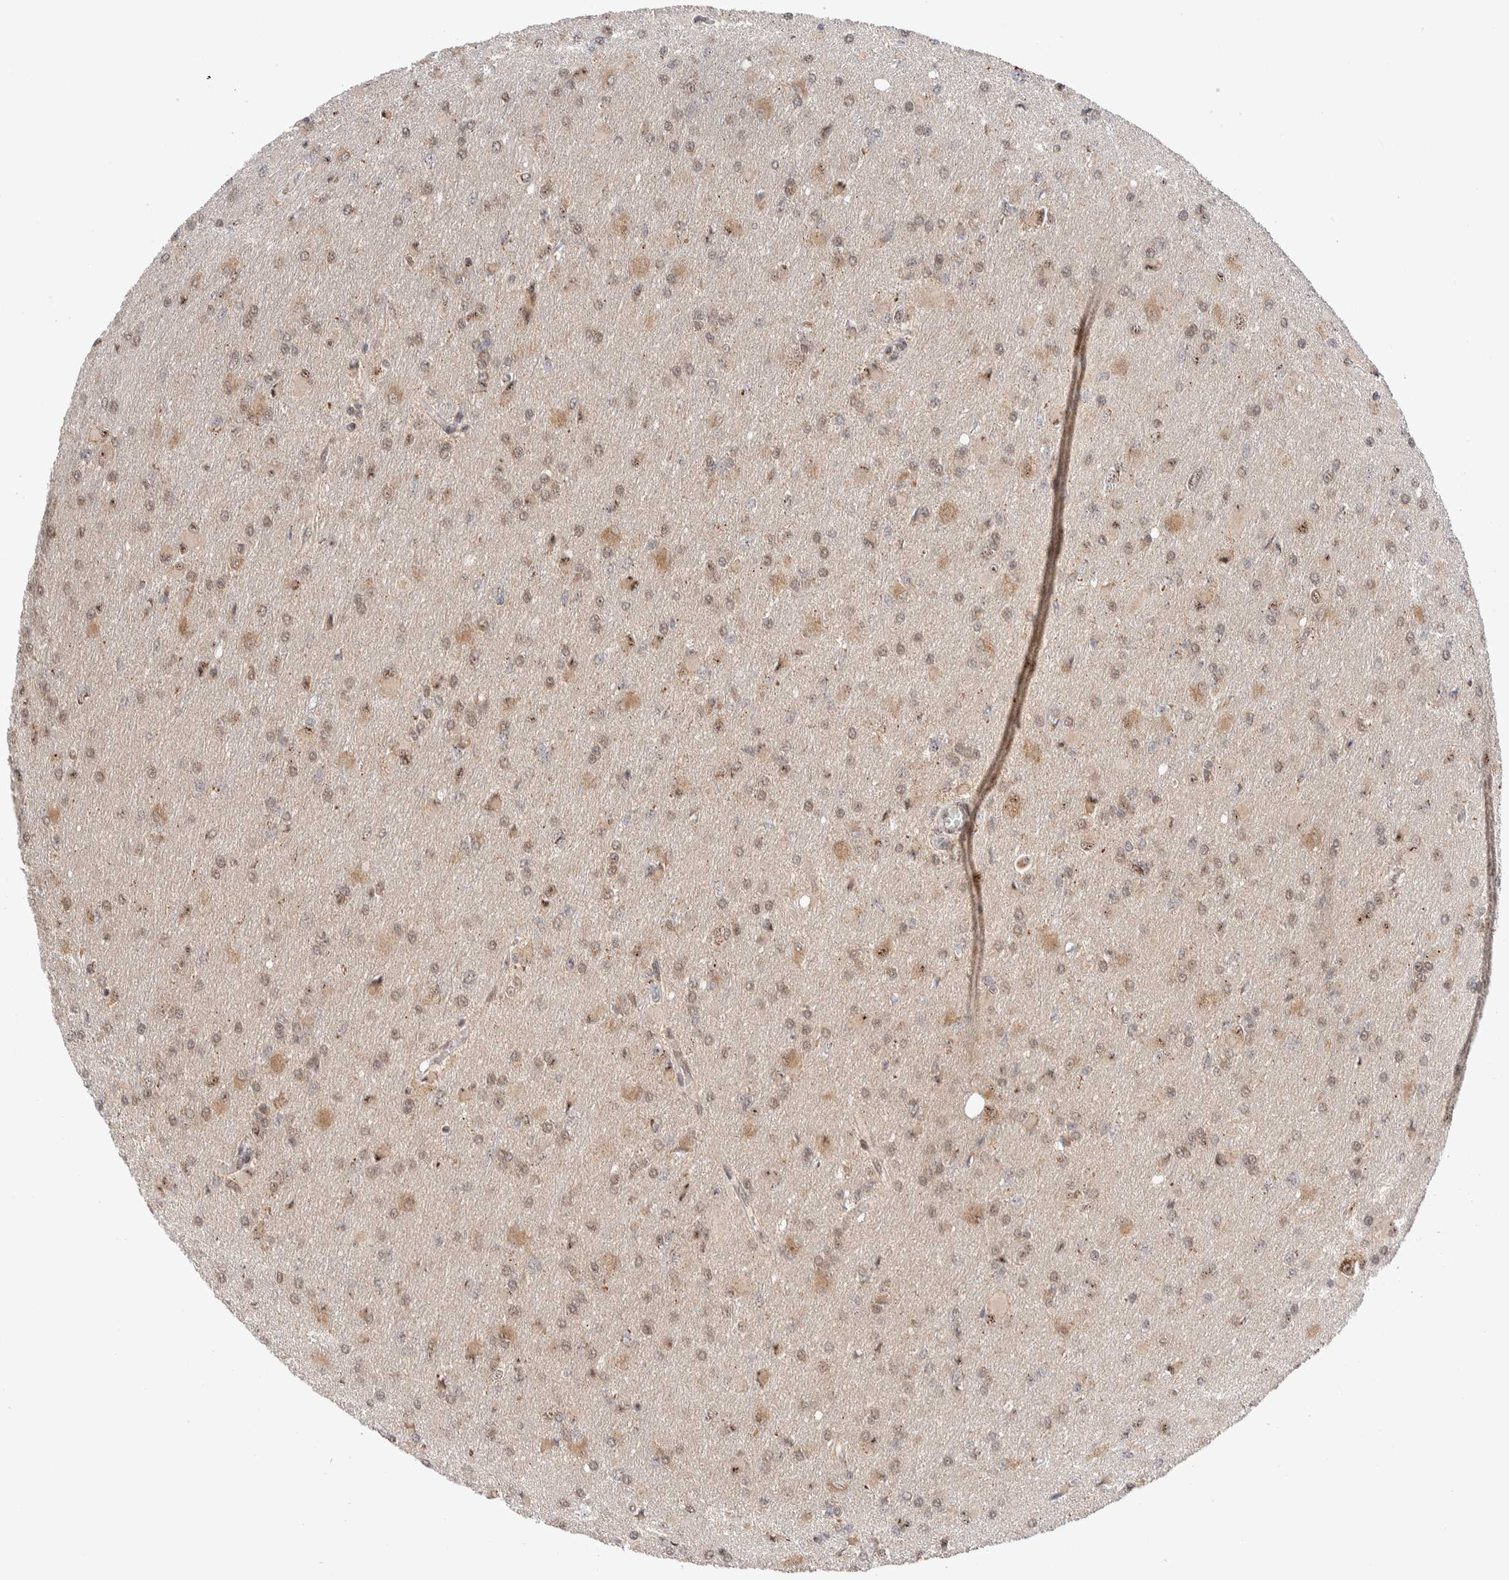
{"staining": {"intensity": "weak", "quantity": "25%-75%", "location": "cytoplasmic/membranous,nuclear"}, "tissue": "glioma", "cell_type": "Tumor cells", "image_type": "cancer", "snomed": [{"axis": "morphology", "description": "Glioma, malignant, High grade"}, {"axis": "topography", "description": "Cerebral cortex"}], "caption": "About 25%-75% of tumor cells in glioma reveal weak cytoplasmic/membranous and nuclear protein staining as visualized by brown immunohistochemical staining.", "gene": "ZNF695", "patient": {"sex": "female", "age": 36}}